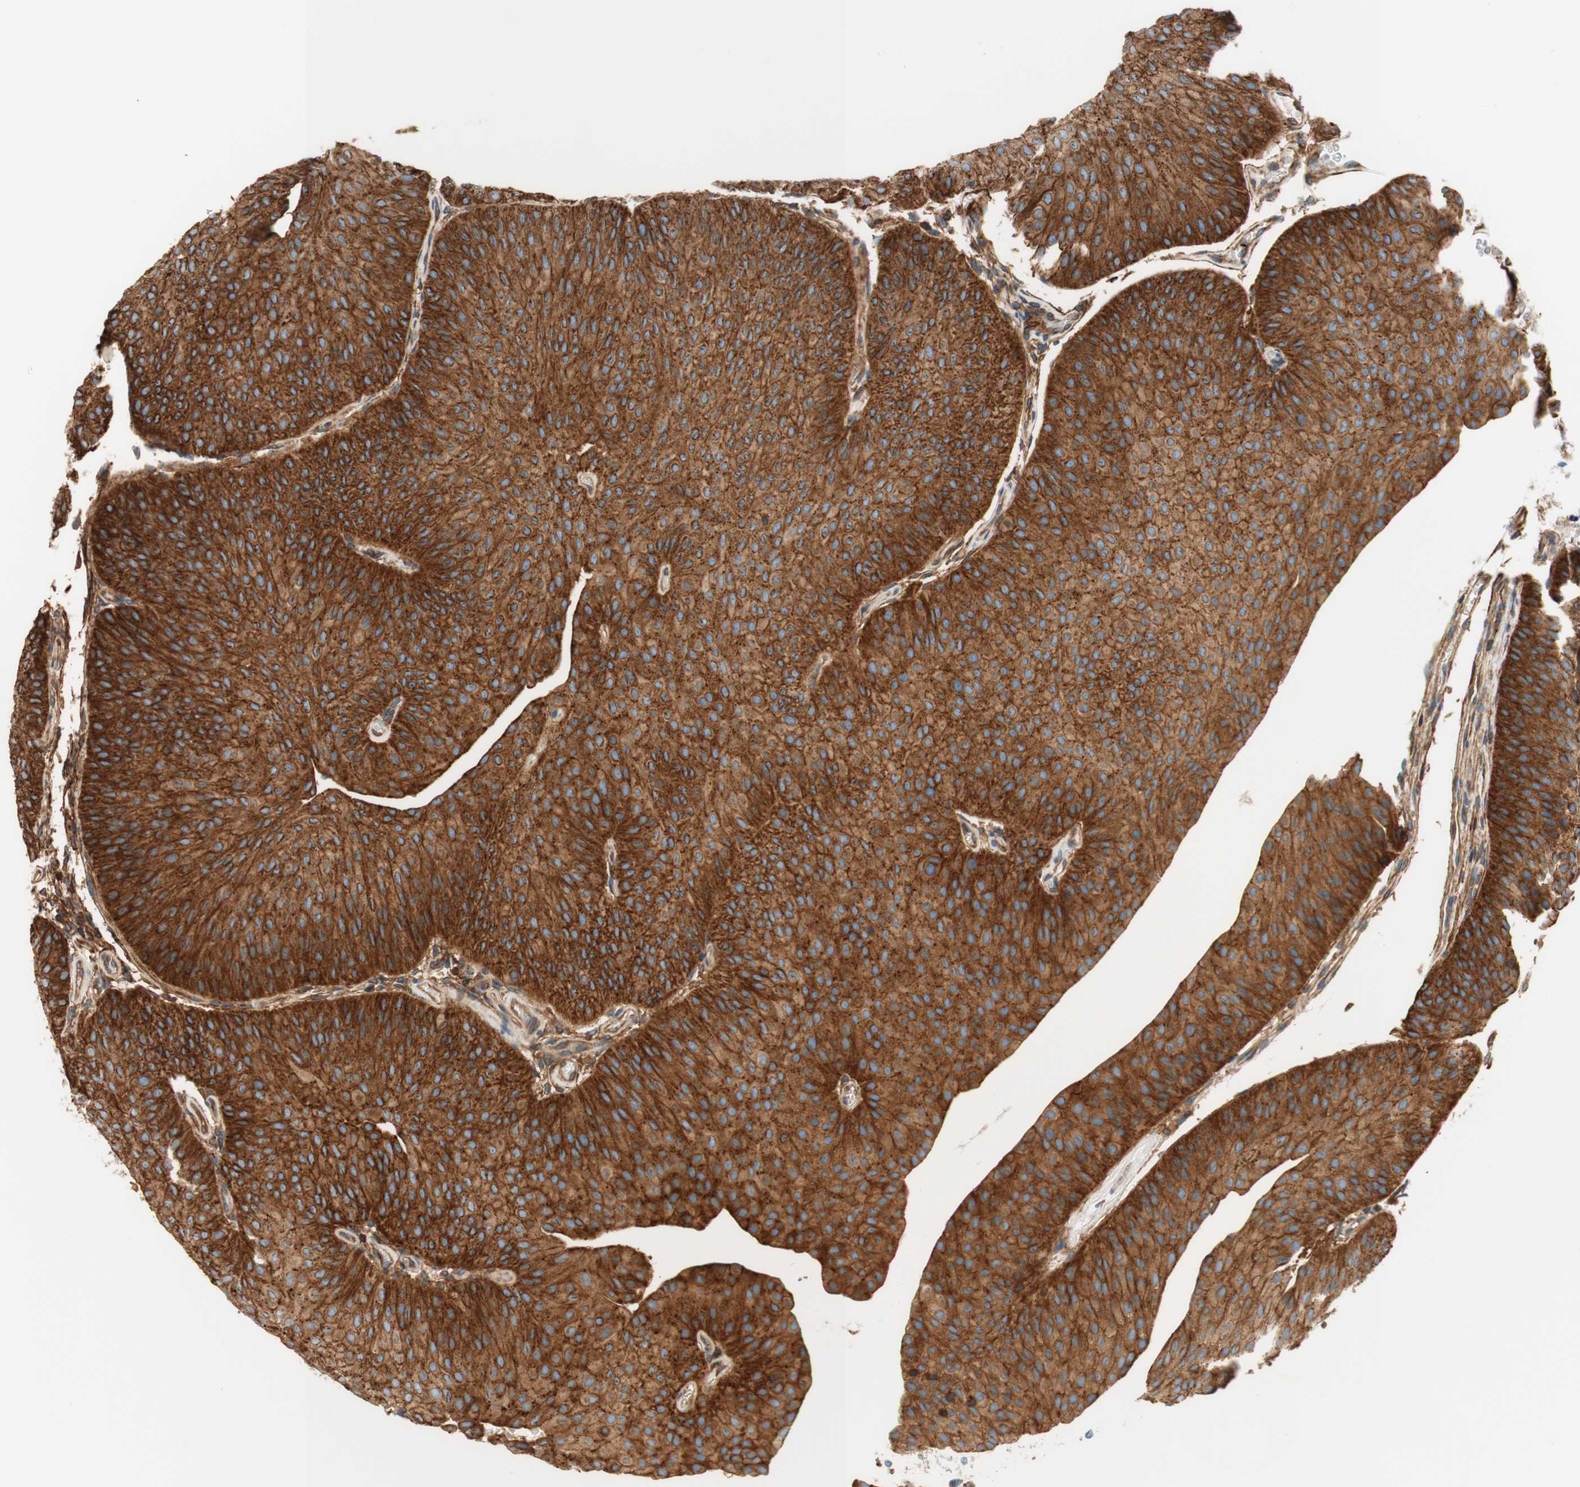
{"staining": {"intensity": "strong", "quantity": ">75%", "location": "cytoplasmic/membranous"}, "tissue": "urothelial cancer", "cell_type": "Tumor cells", "image_type": "cancer", "snomed": [{"axis": "morphology", "description": "Urothelial carcinoma, Low grade"}, {"axis": "topography", "description": "Urinary bladder"}], "caption": "Tumor cells exhibit strong cytoplasmic/membranous expression in about >75% of cells in low-grade urothelial carcinoma. (Stains: DAB in brown, nuclei in blue, Microscopy: brightfield microscopy at high magnification).", "gene": "VPS26A", "patient": {"sex": "female", "age": 60}}